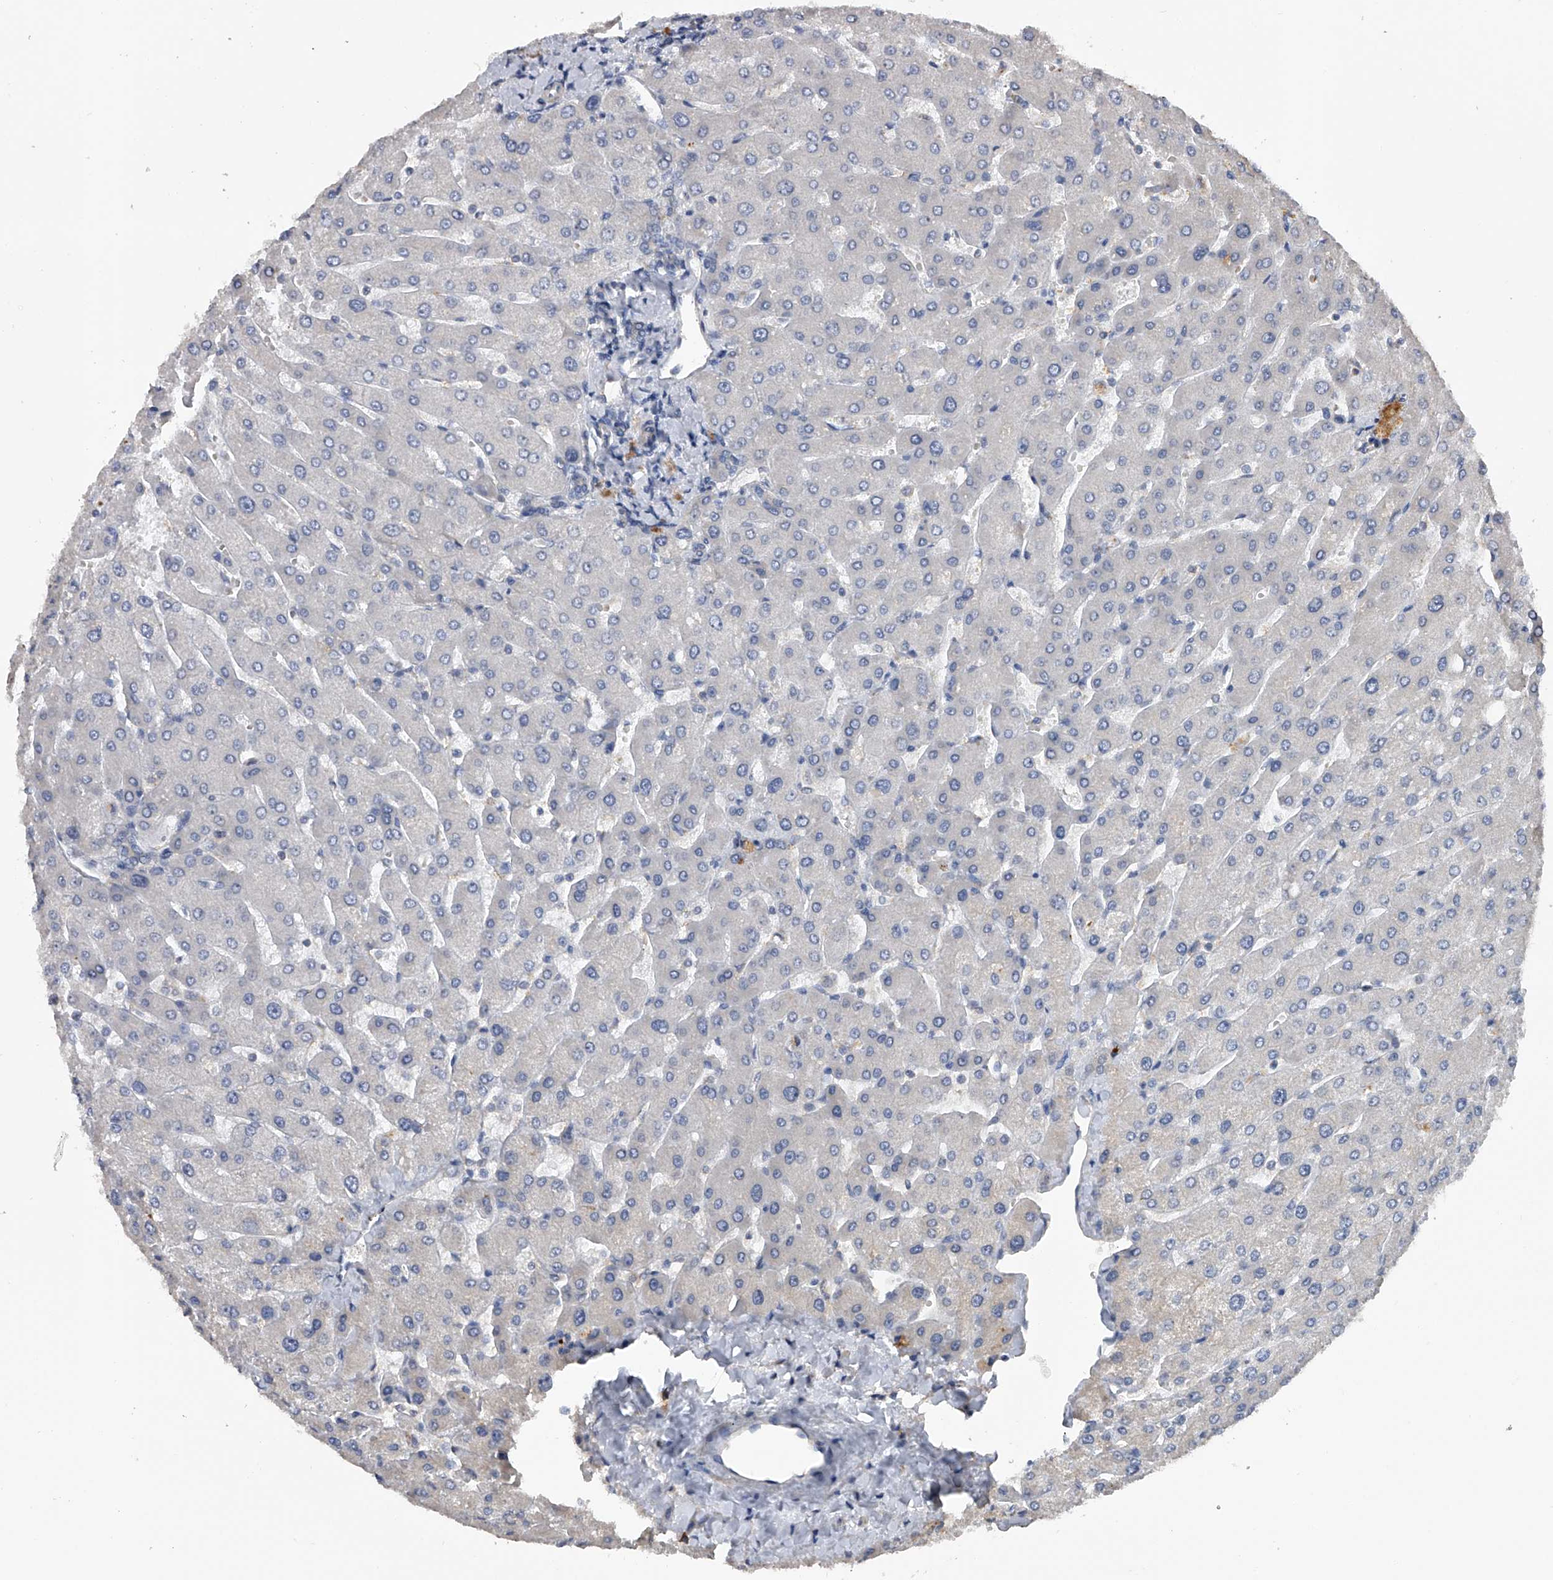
{"staining": {"intensity": "negative", "quantity": "none", "location": "none"}, "tissue": "liver", "cell_type": "Cholangiocytes", "image_type": "normal", "snomed": [{"axis": "morphology", "description": "Normal tissue, NOS"}, {"axis": "topography", "description": "Liver"}], "caption": "IHC of unremarkable liver shows no staining in cholangiocytes.", "gene": "CFAP298", "patient": {"sex": "male", "age": 55}}